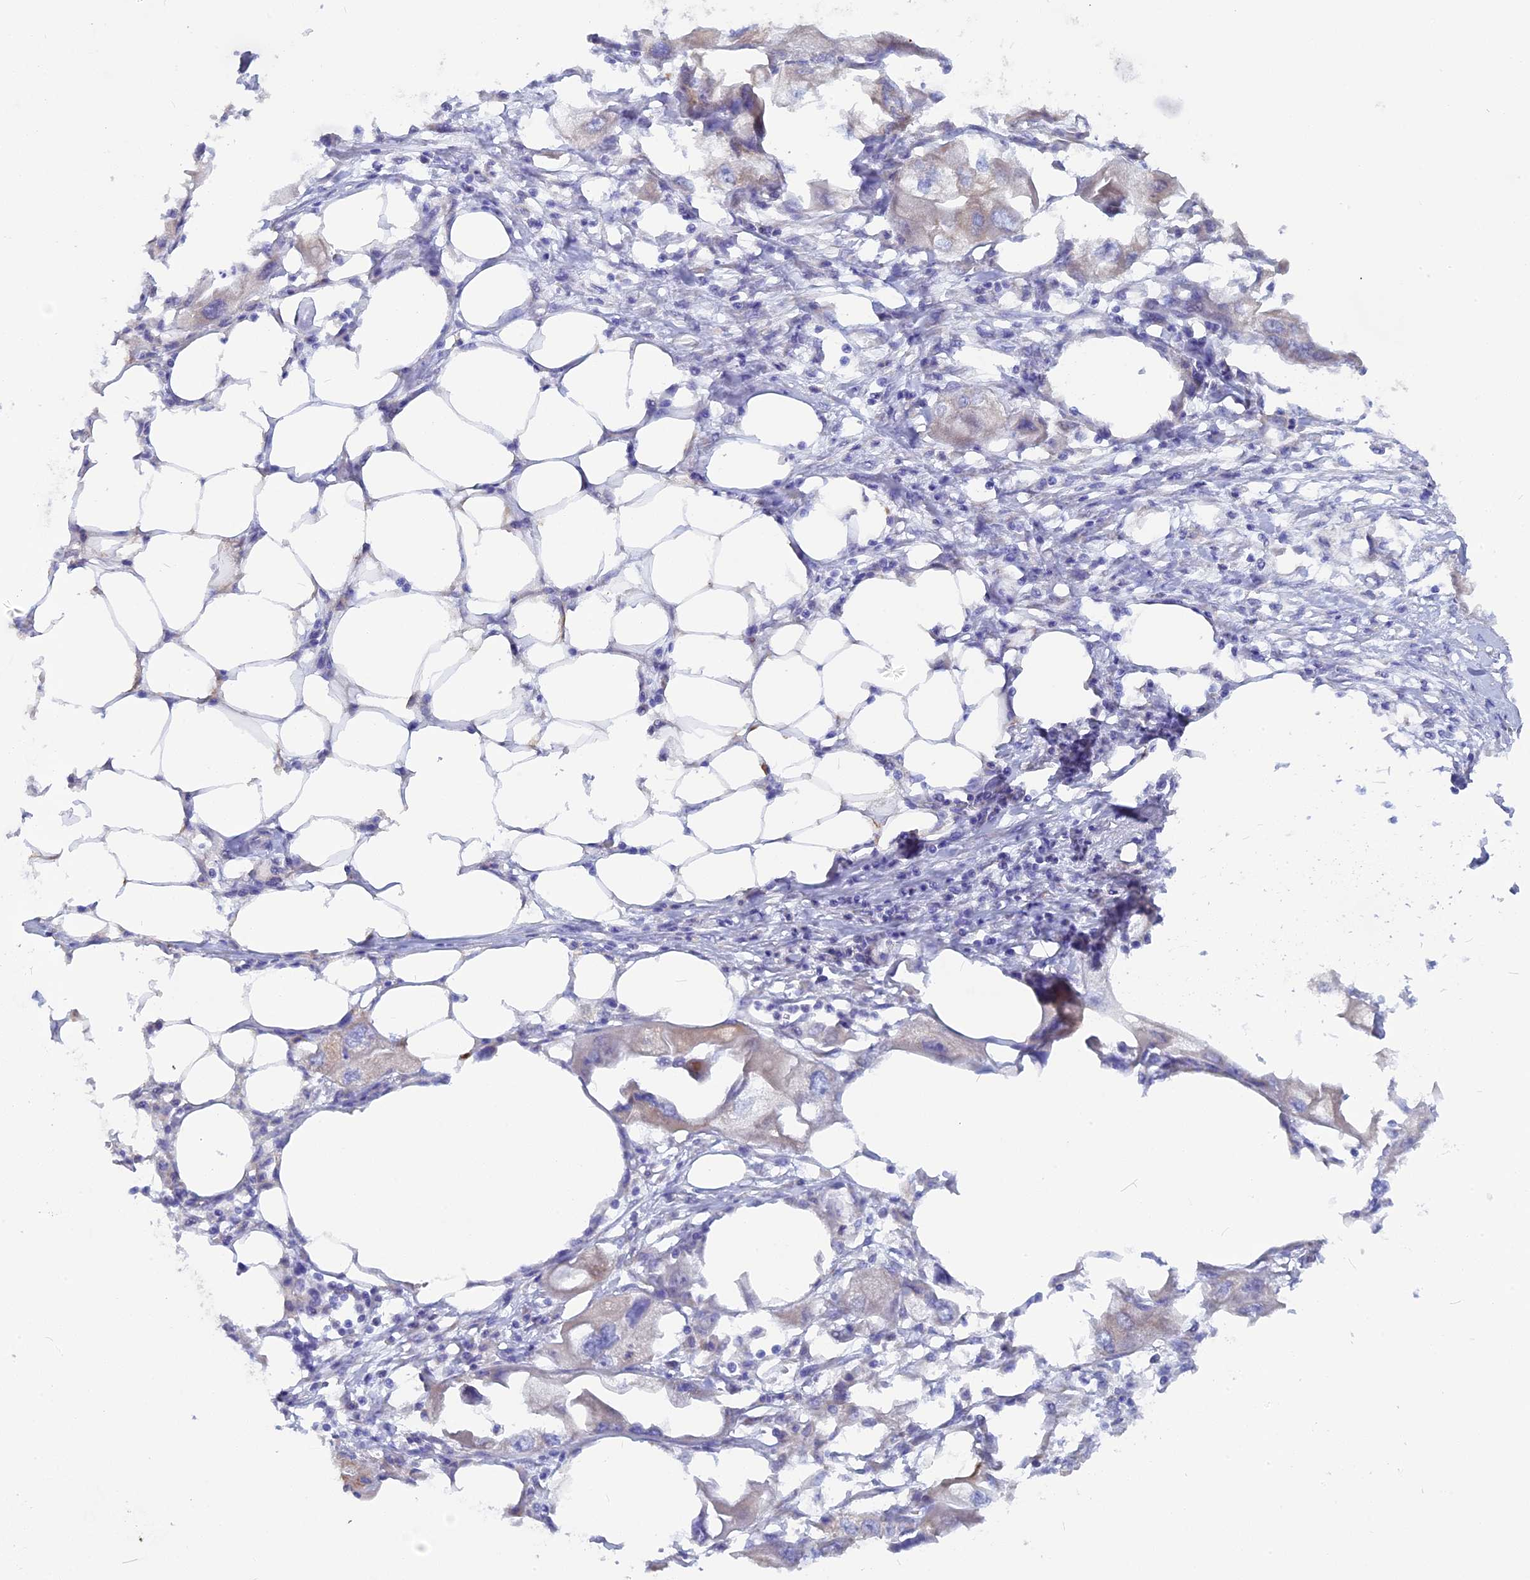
{"staining": {"intensity": "negative", "quantity": "none", "location": "none"}, "tissue": "endometrial cancer", "cell_type": "Tumor cells", "image_type": "cancer", "snomed": [{"axis": "morphology", "description": "Adenocarcinoma, NOS"}, {"axis": "morphology", "description": "Adenocarcinoma, metastatic, NOS"}, {"axis": "topography", "description": "Adipose tissue"}, {"axis": "topography", "description": "Endometrium"}], "caption": "IHC of endometrial cancer shows no positivity in tumor cells.", "gene": "TLCD1", "patient": {"sex": "female", "age": 67}}